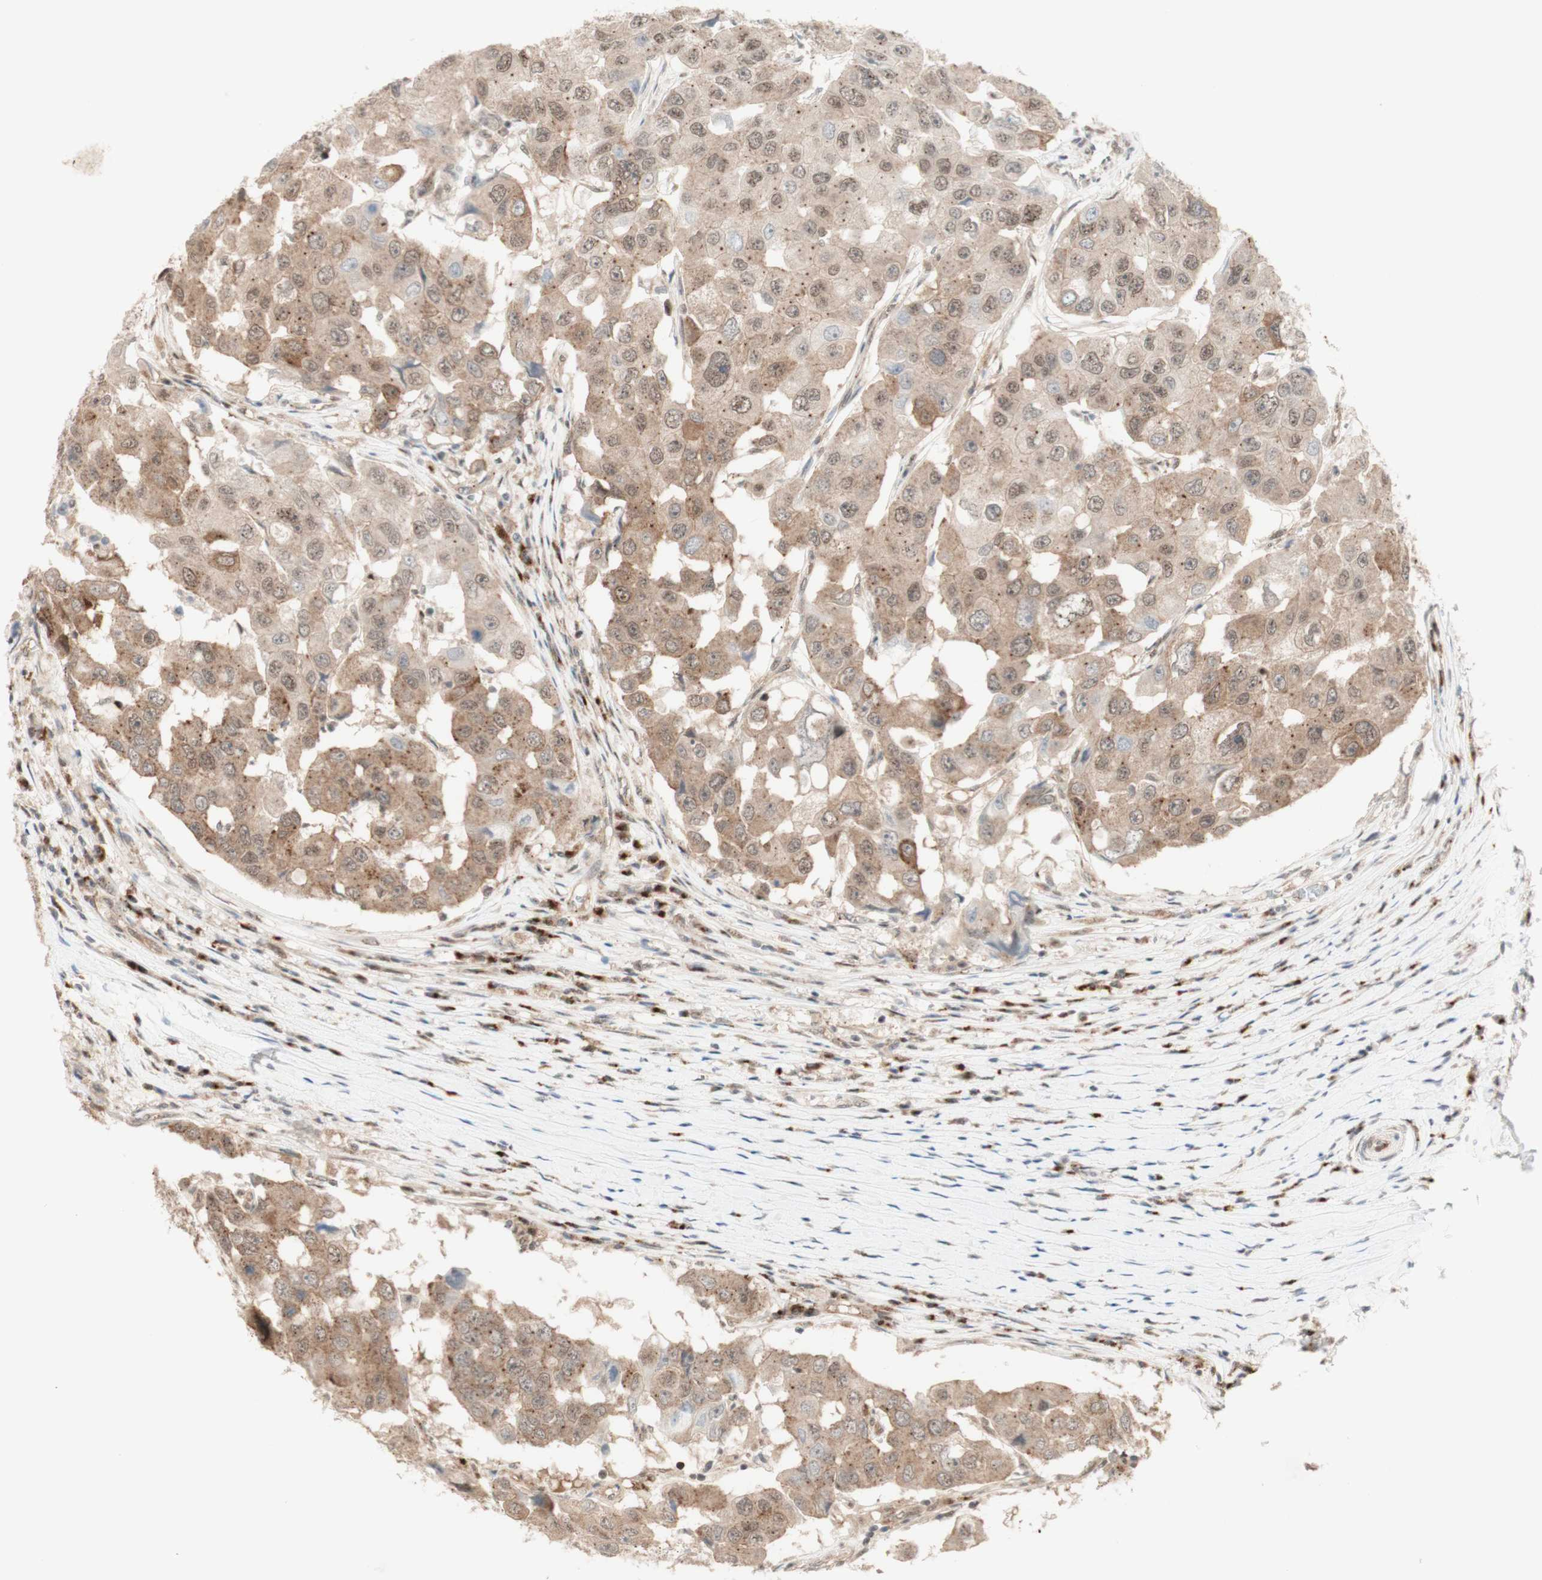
{"staining": {"intensity": "moderate", "quantity": ">75%", "location": "cytoplasmic/membranous"}, "tissue": "breast cancer", "cell_type": "Tumor cells", "image_type": "cancer", "snomed": [{"axis": "morphology", "description": "Duct carcinoma"}, {"axis": "topography", "description": "Breast"}], "caption": "Immunohistochemical staining of intraductal carcinoma (breast) displays medium levels of moderate cytoplasmic/membranous protein positivity in about >75% of tumor cells.", "gene": "CYLD", "patient": {"sex": "female", "age": 27}}